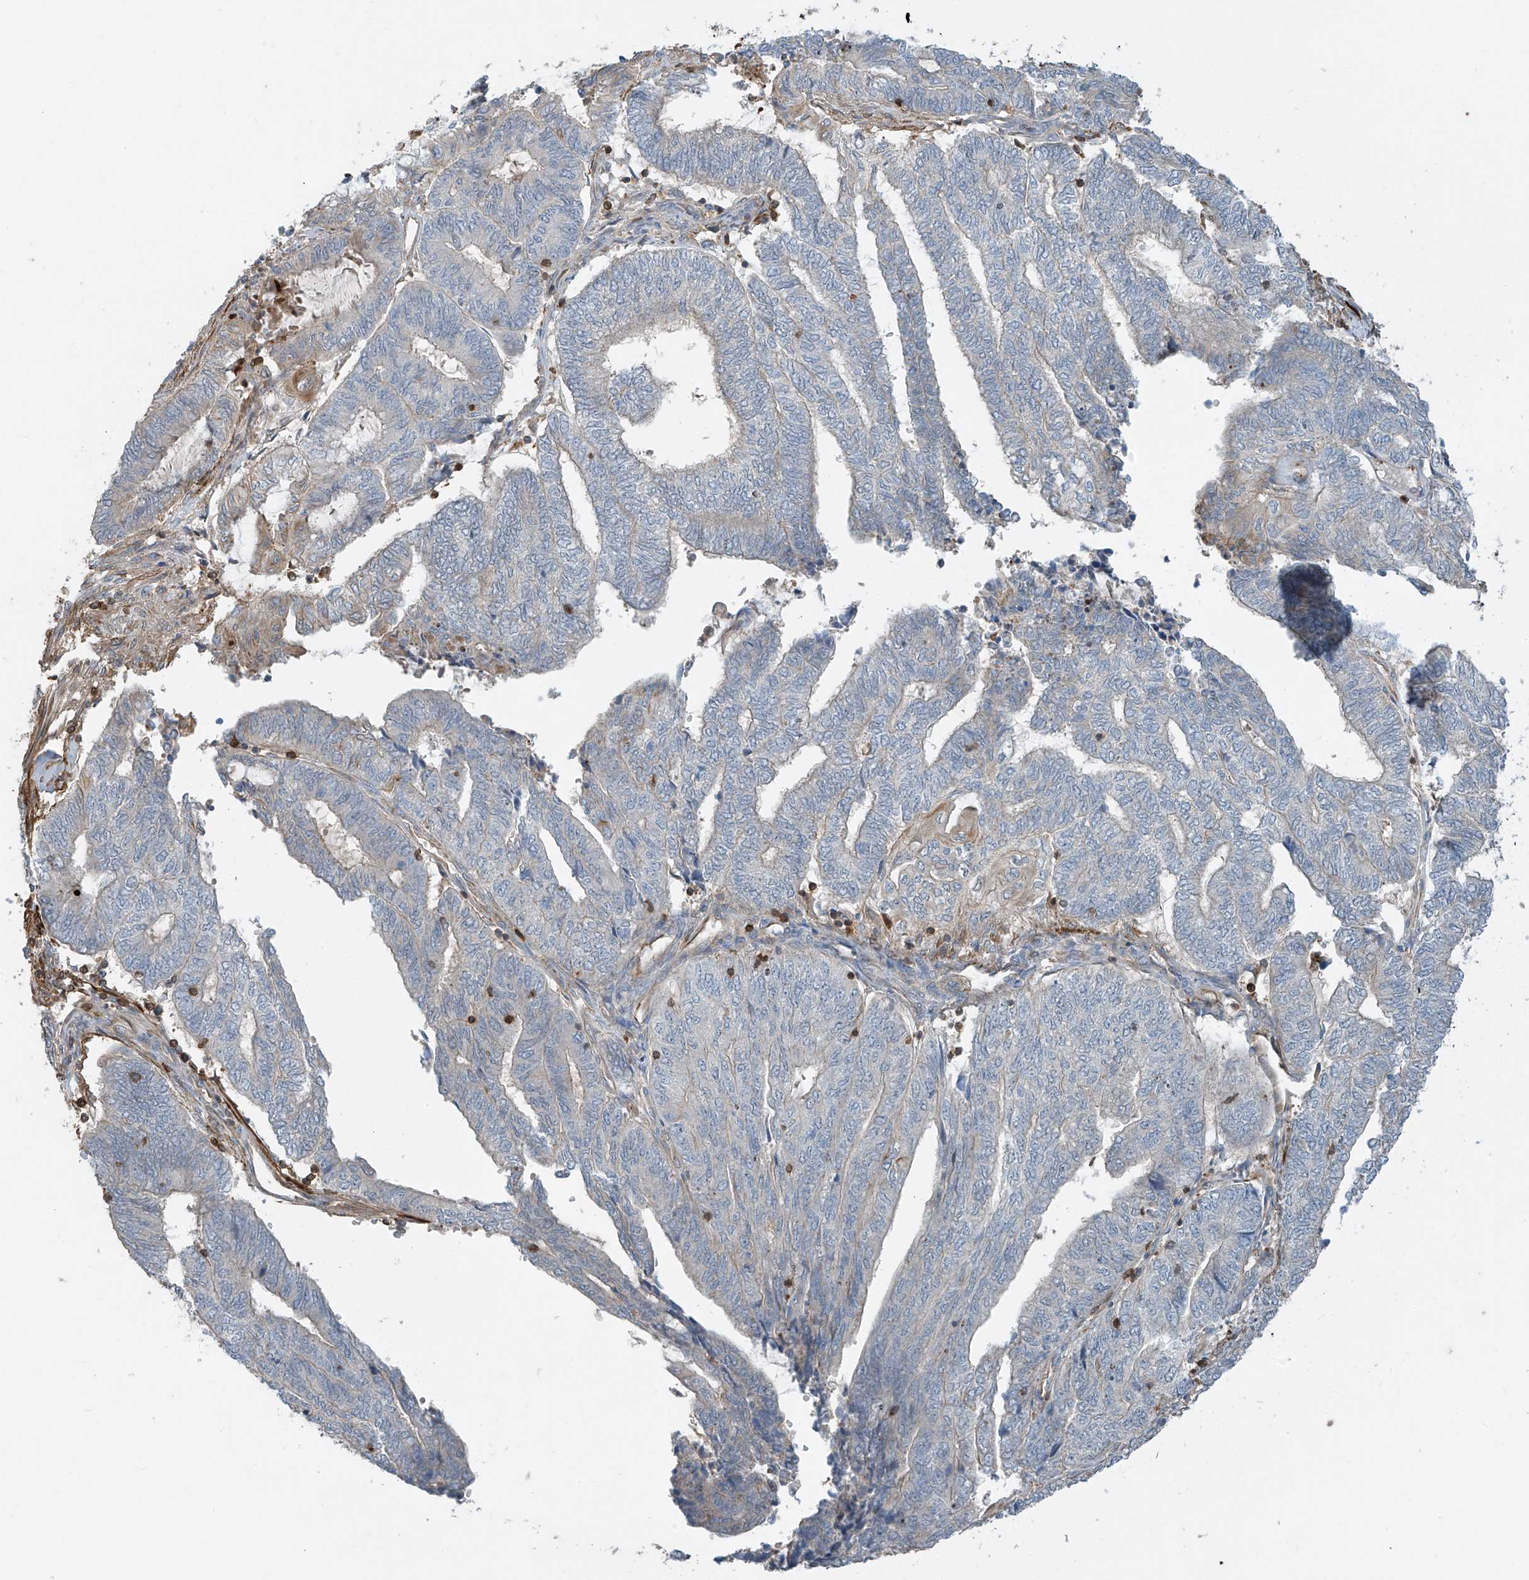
{"staining": {"intensity": "weak", "quantity": "<25%", "location": "cytoplasmic/membranous"}, "tissue": "endometrial cancer", "cell_type": "Tumor cells", "image_type": "cancer", "snomed": [{"axis": "morphology", "description": "Adenocarcinoma, NOS"}, {"axis": "topography", "description": "Uterus"}, {"axis": "topography", "description": "Endometrium"}], "caption": "Immunohistochemistry (IHC) histopathology image of human endometrial adenocarcinoma stained for a protein (brown), which exhibits no expression in tumor cells.", "gene": "SH3BGRL3", "patient": {"sex": "female", "age": 70}}